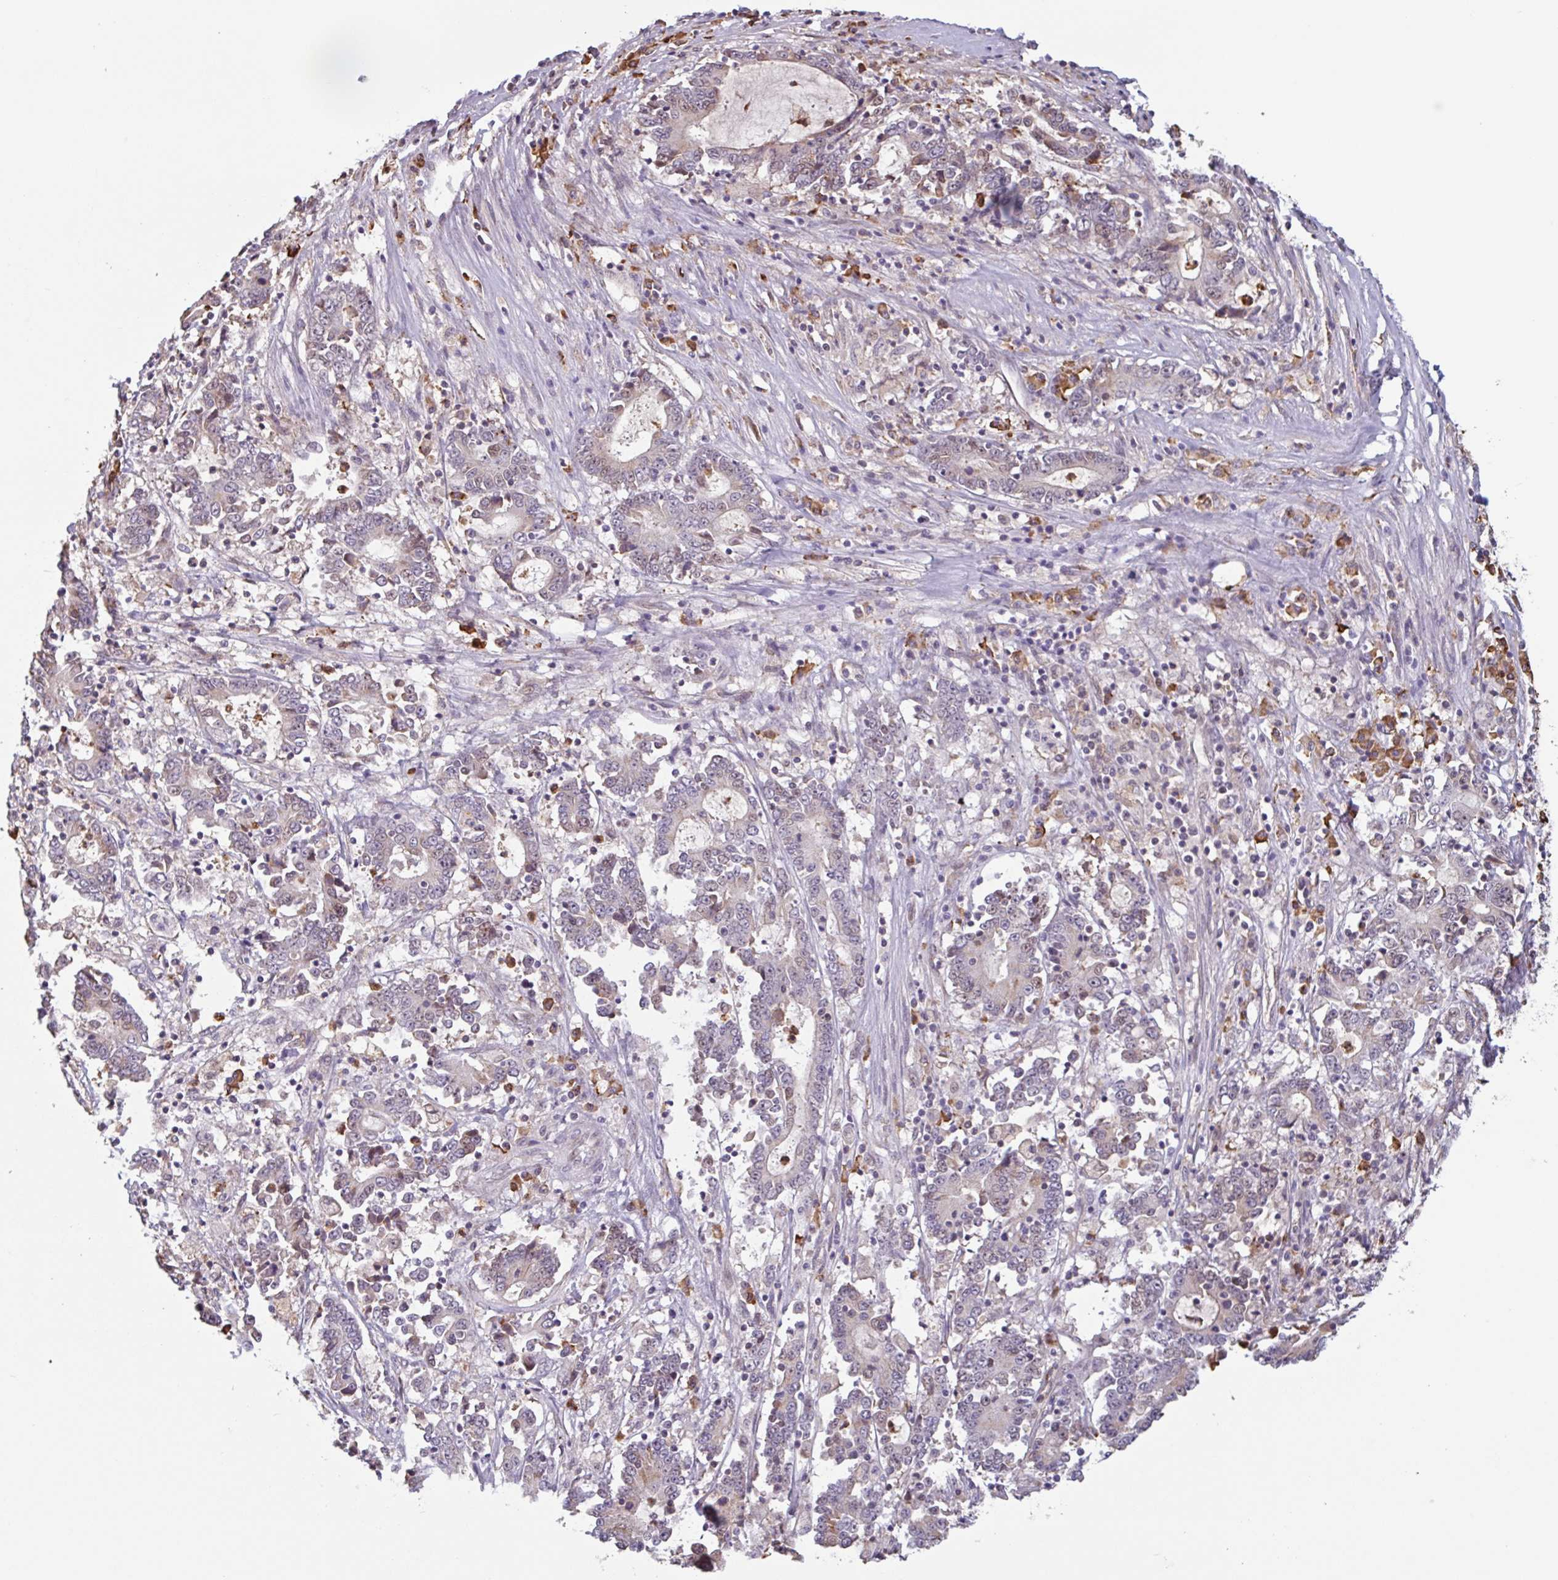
{"staining": {"intensity": "weak", "quantity": "<25%", "location": "nuclear"}, "tissue": "stomach cancer", "cell_type": "Tumor cells", "image_type": "cancer", "snomed": [{"axis": "morphology", "description": "Adenocarcinoma, NOS"}, {"axis": "topography", "description": "Stomach, upper"}], "caption": "The immunohistochemistry (IHC) histopathology image has no significant positivity in tumor cells of adenocarcinoma (stomach) tissue.", "gene": "TAF1D", "patient": {"sex": "male", "age": 68}}